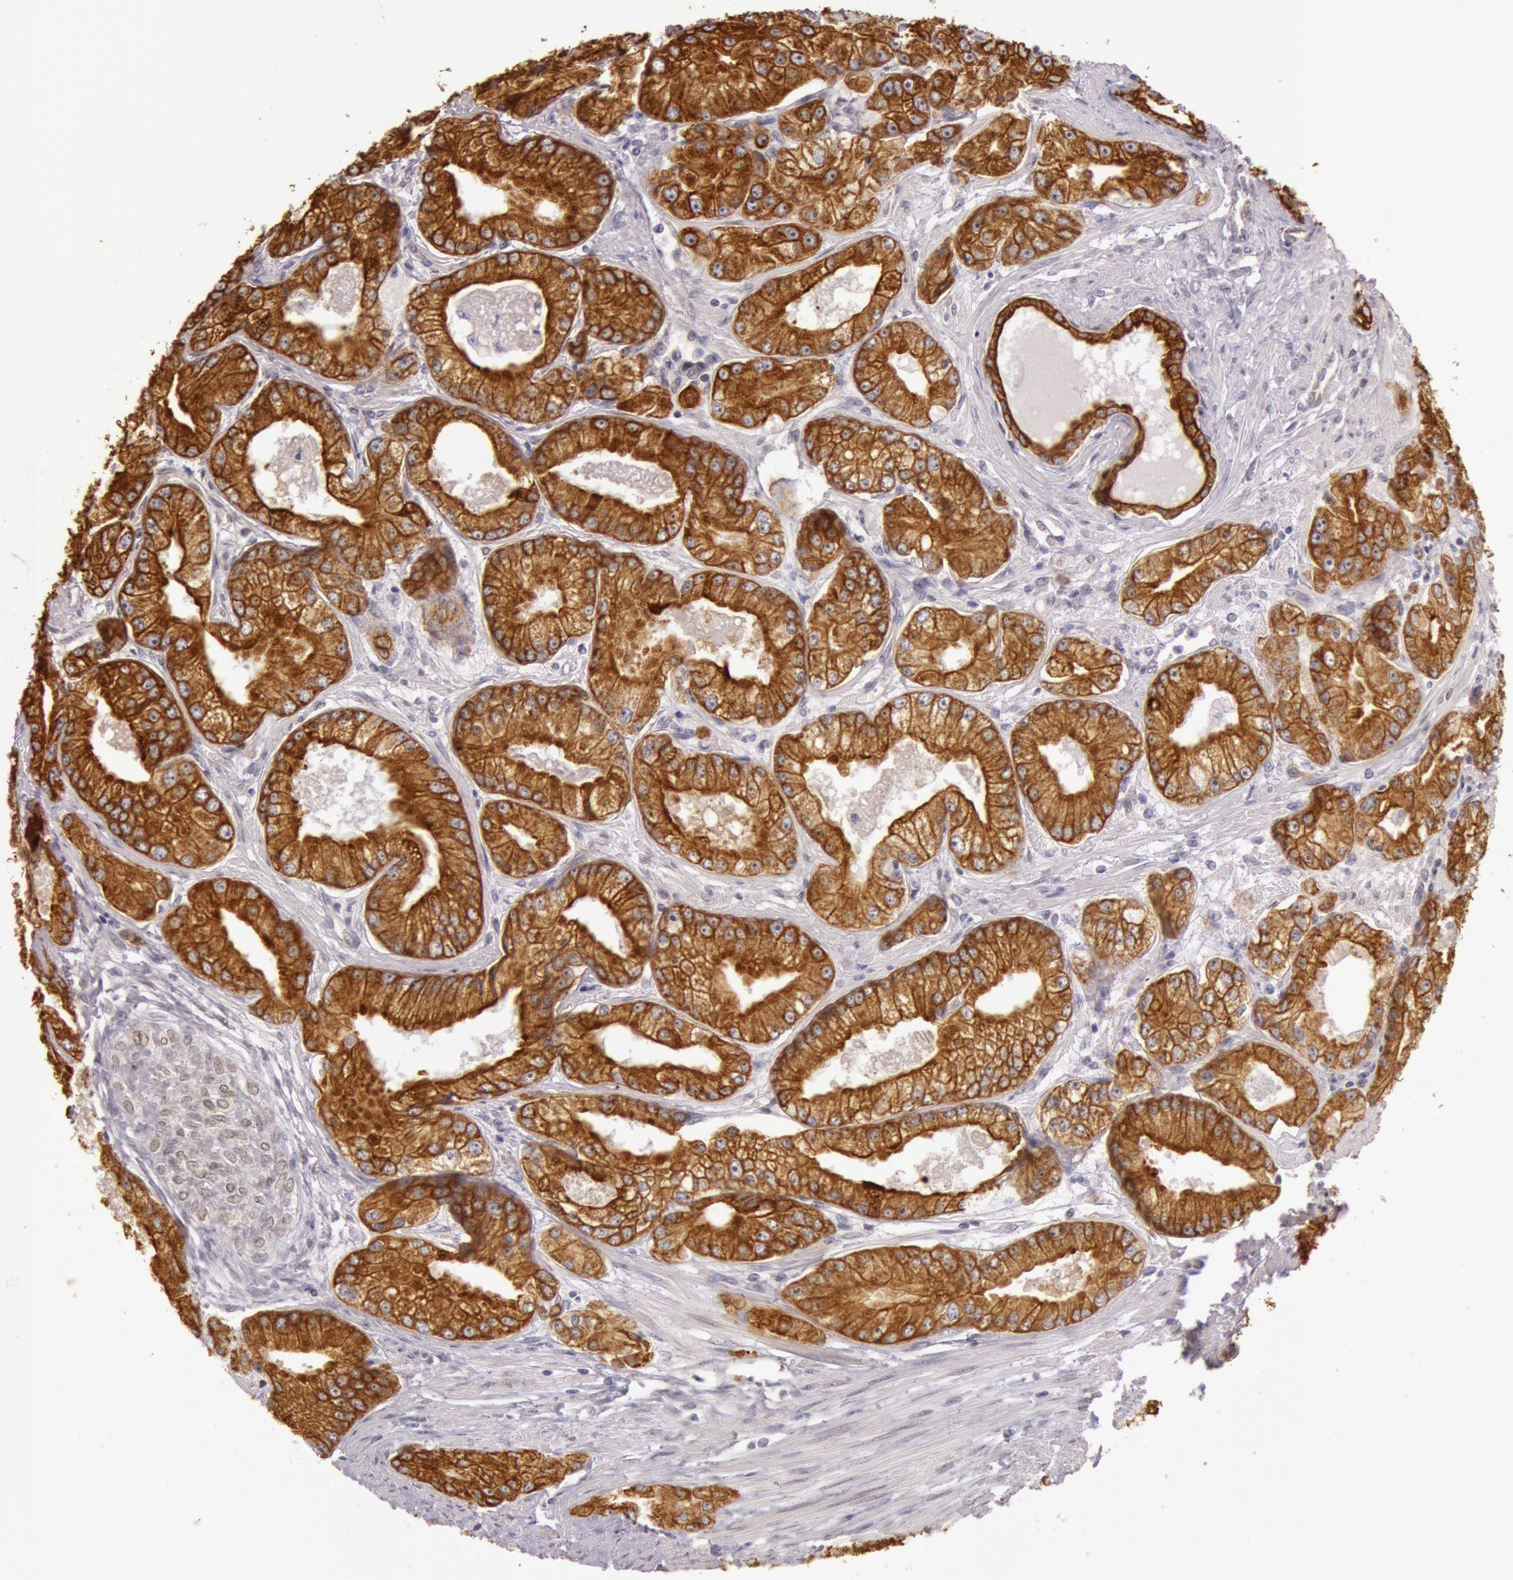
{"staining": {"intensity": "strong", "quantity": ">75%", "location": "cytoplasmic/membranous"}, "tissue": "prostate cancer", "cell_type": "Tumor cells", "image_type": "cancer", "snomed": [{"axis": "morphology", "description": "Adenocarcinoma, Medium grade"}, {"axis": "topography", "description": "Prostate"}], "caption": "IHC staining of adenocarcinoma (medium-grade) (prostate), which exhibits high levels of strong cytoplasmic/membranous staining in about >75% of tumor cells indicating strong cytoplasmic/membranous protein positivity. The staining was performed using DAB (3,3'-diaminobenzidine) (brown) for protein detection and nuclei were counterstained in hematoxylin (blue).", "gene": "KRT18", "patient": {"sex": "male", "age": 72}}